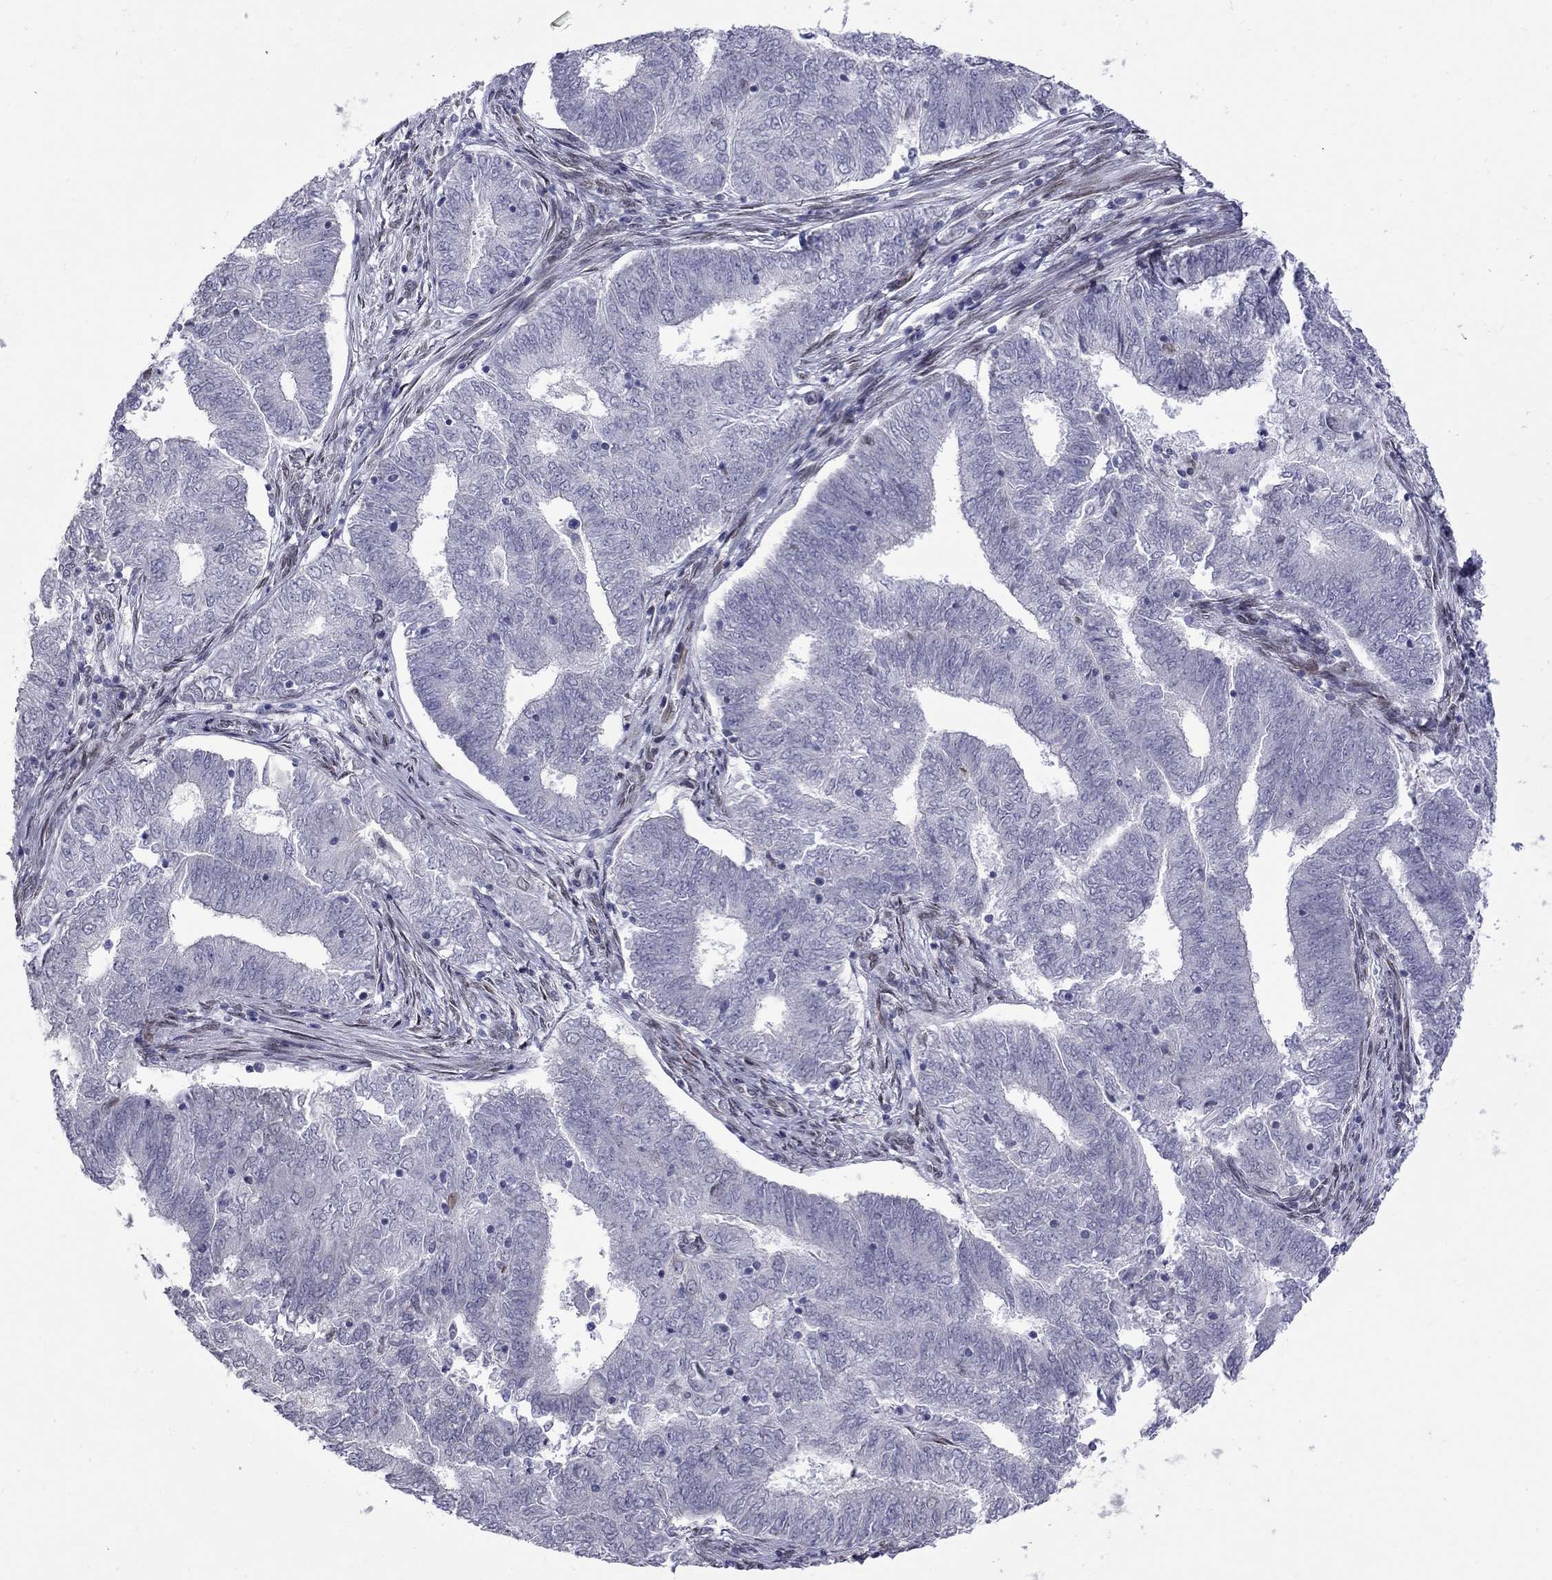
{"staining": {"intensity": "negative", "quantity": "none", "location": "none"}, "tissue": "endometrial cancer", "cell_type": "Tumor cells", "image_type": "cancer", "snomed": [{"axis": "morphology", "description": "Adenocarcinoma, NOS"}, {"axis": "topography", "description": "Endometrium"}], "caption": "Histopathology image shows no protein staining in tumor cells of endometrial cancer (adenocarcinoma) tissue.", "gene": "CLTCL1", "patient": {"sex": "female", "age": 62}}